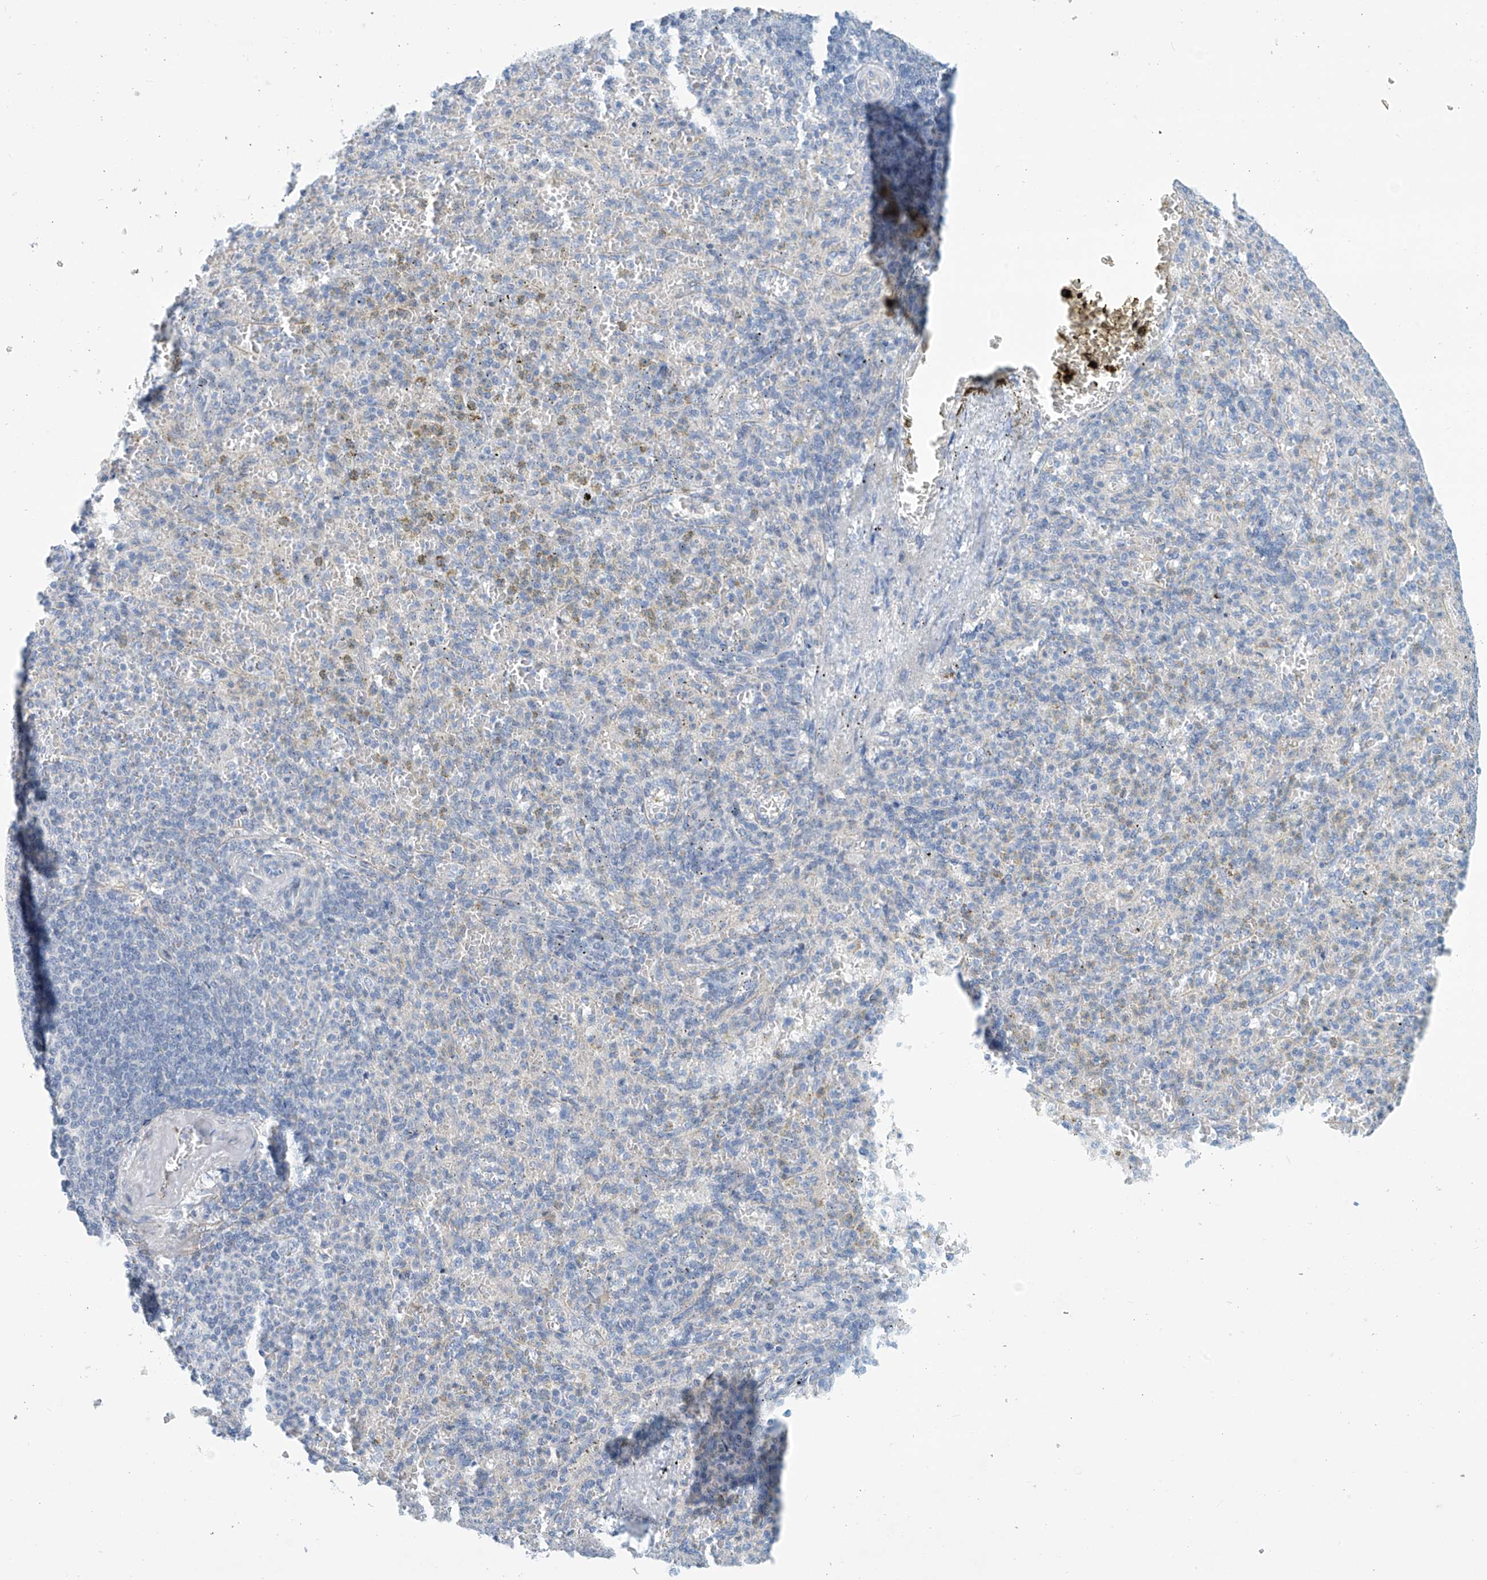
{"staining": {"intensity": "negative", "quantity": "none", "location": "none"}, "tissue": "spleen", "cell_type": "Cells in red pulp", "image_type": "normal", "snomed": [{"axis": "morphology", "description": "Normal tissue, NOS"}, {"axis": "topography", "description": "Spleen"}], "caption": "This is an immunohistochemistry photomicrograph of benign human spleen. There is no staining in cells in red pulp.", "gene": "SLC35A5", "patient": {"sex": "female", "age": 74}}